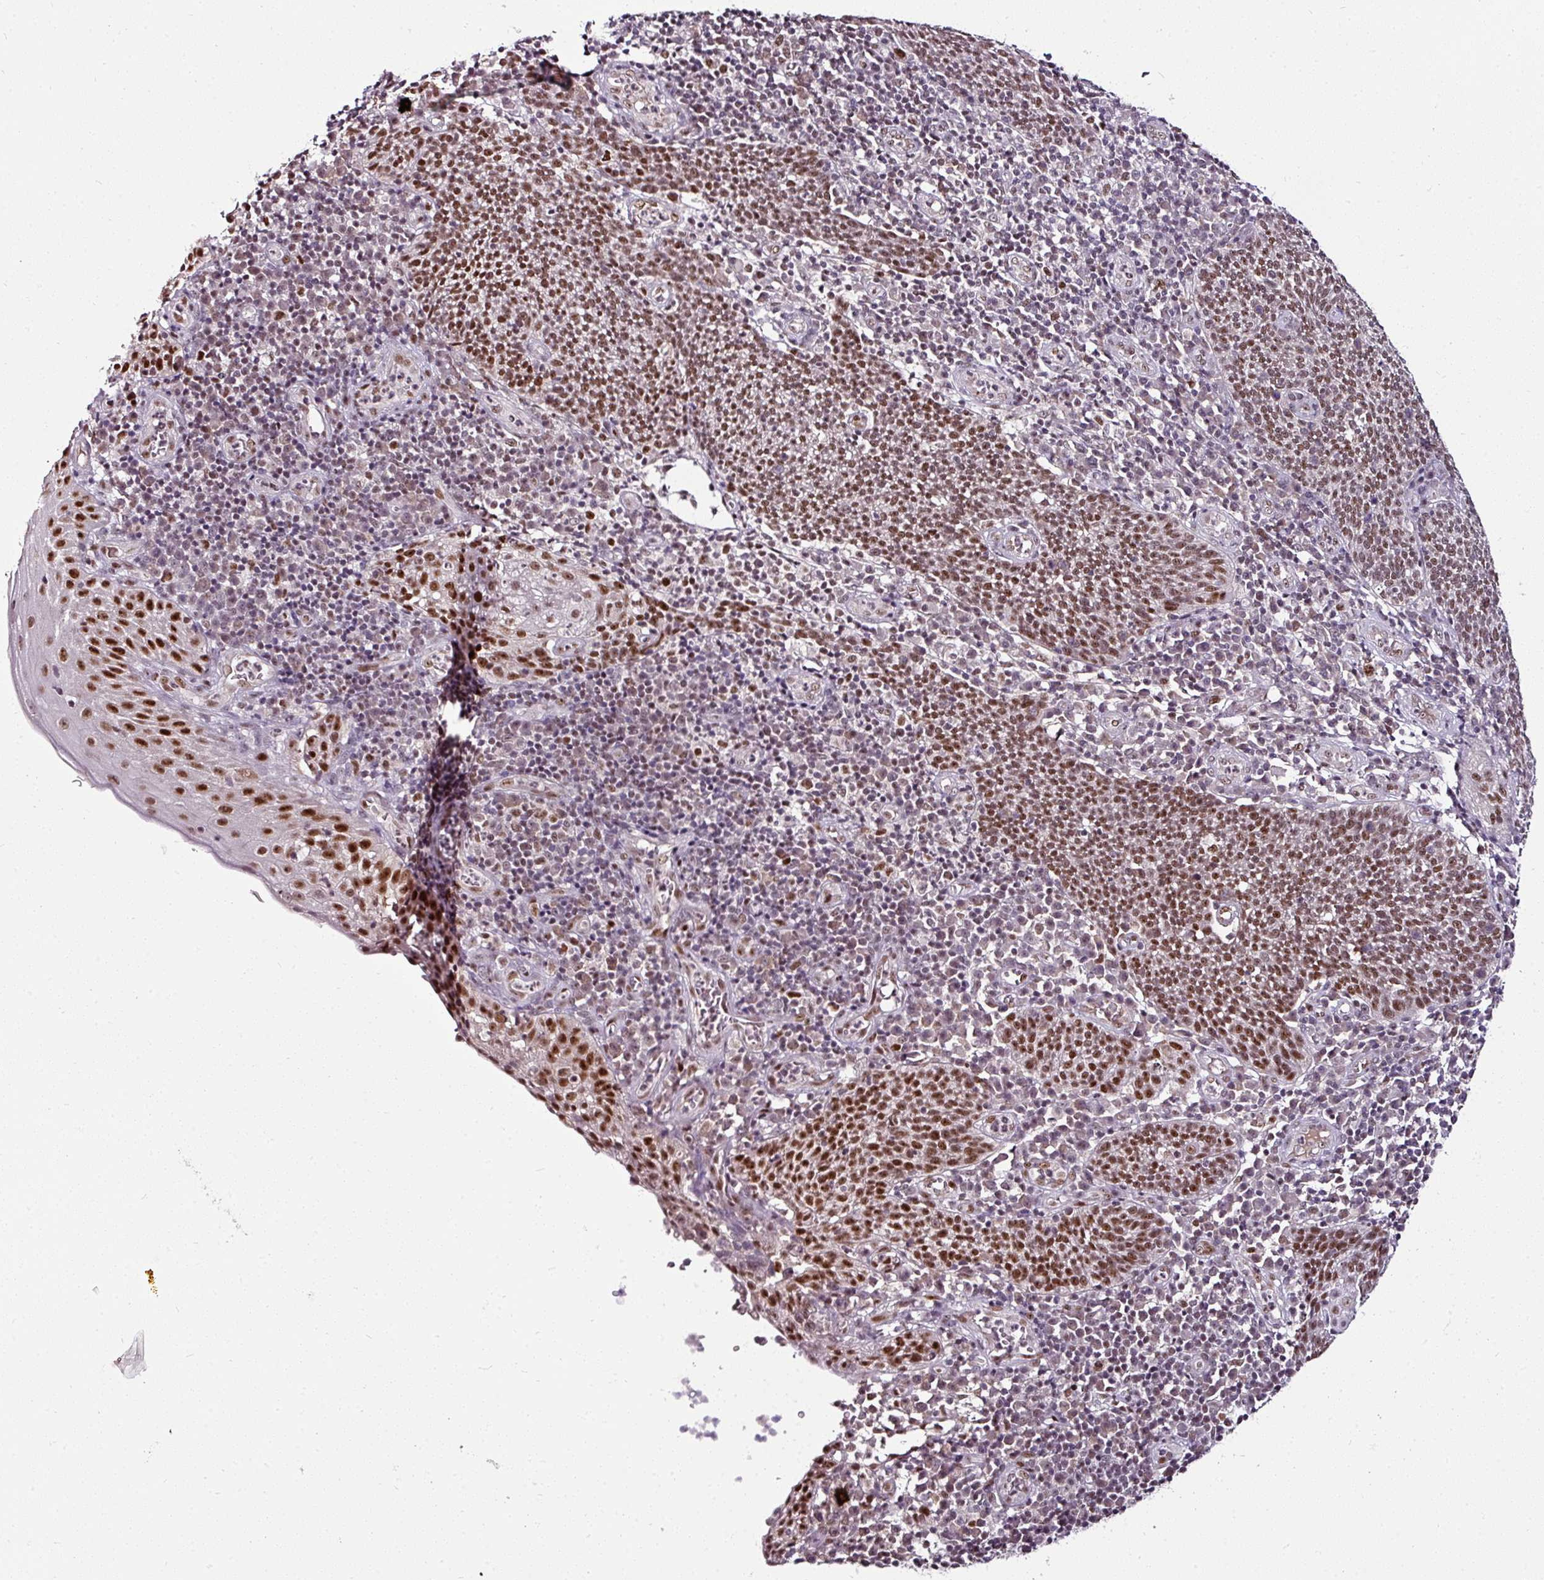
{"staining": {"intensity": "moderate", "quantity": ">75%", "location": "nuclear"}, "tissue": "cervical cancer", "cell_type": "Tumor cells", "image_type": "cancer", "snomed": [{"axis": "morphology", "description": "Squamous cell carcinoma, NOS"}, {"axis": "topography", "description": "Cervix"}], "caption": "A high-resolution histopathology image shows immunohistochemistry staining of cervical cancer, which demonstrates moderate nuclear staining in about >75% of tumor cells.", "gene": "KLF16", "patient": {"sex": "female", "age": 34}}